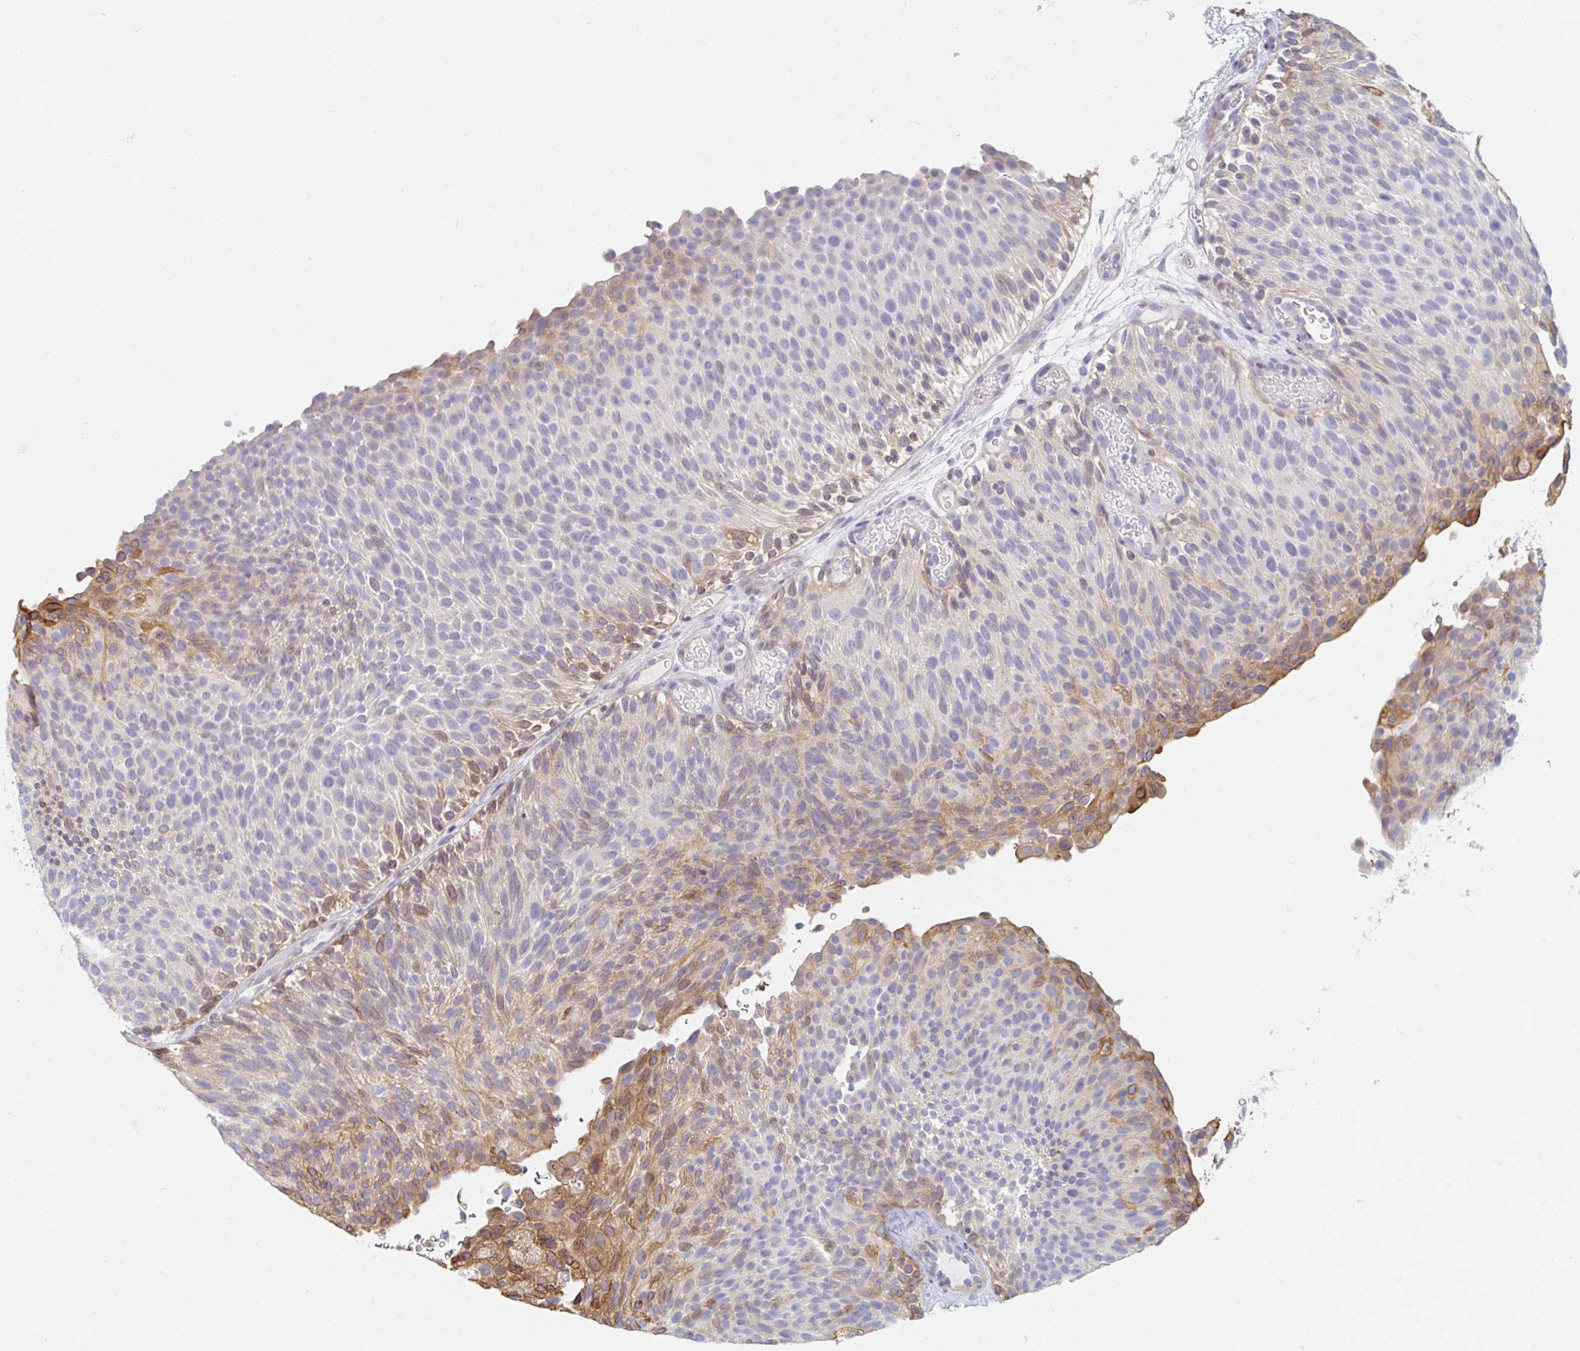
{"staining": {"intensity": "moderate", "quantity": "<25%", "location": "cytoplasmic/membranous"}, "tissue": "urothelial cancer", "cell_type": "Tumor cells", "image_type": "cancer", "snomed": [{"axis": "morphology", "description": "Urothelial carcinoma, Low grade"}, {"axis": "topography", "description": "Urinary bladder"}], "caption": "Tumor cells exhibit moderate cytoplasmic/membranous positivity in about <25% of cells in urothelial carcinoma (low-grade). (IHC, brightfield microscopy, high magnification).", "gene": "MYLK2", "patient": {"sex": "male", "age": 78}}